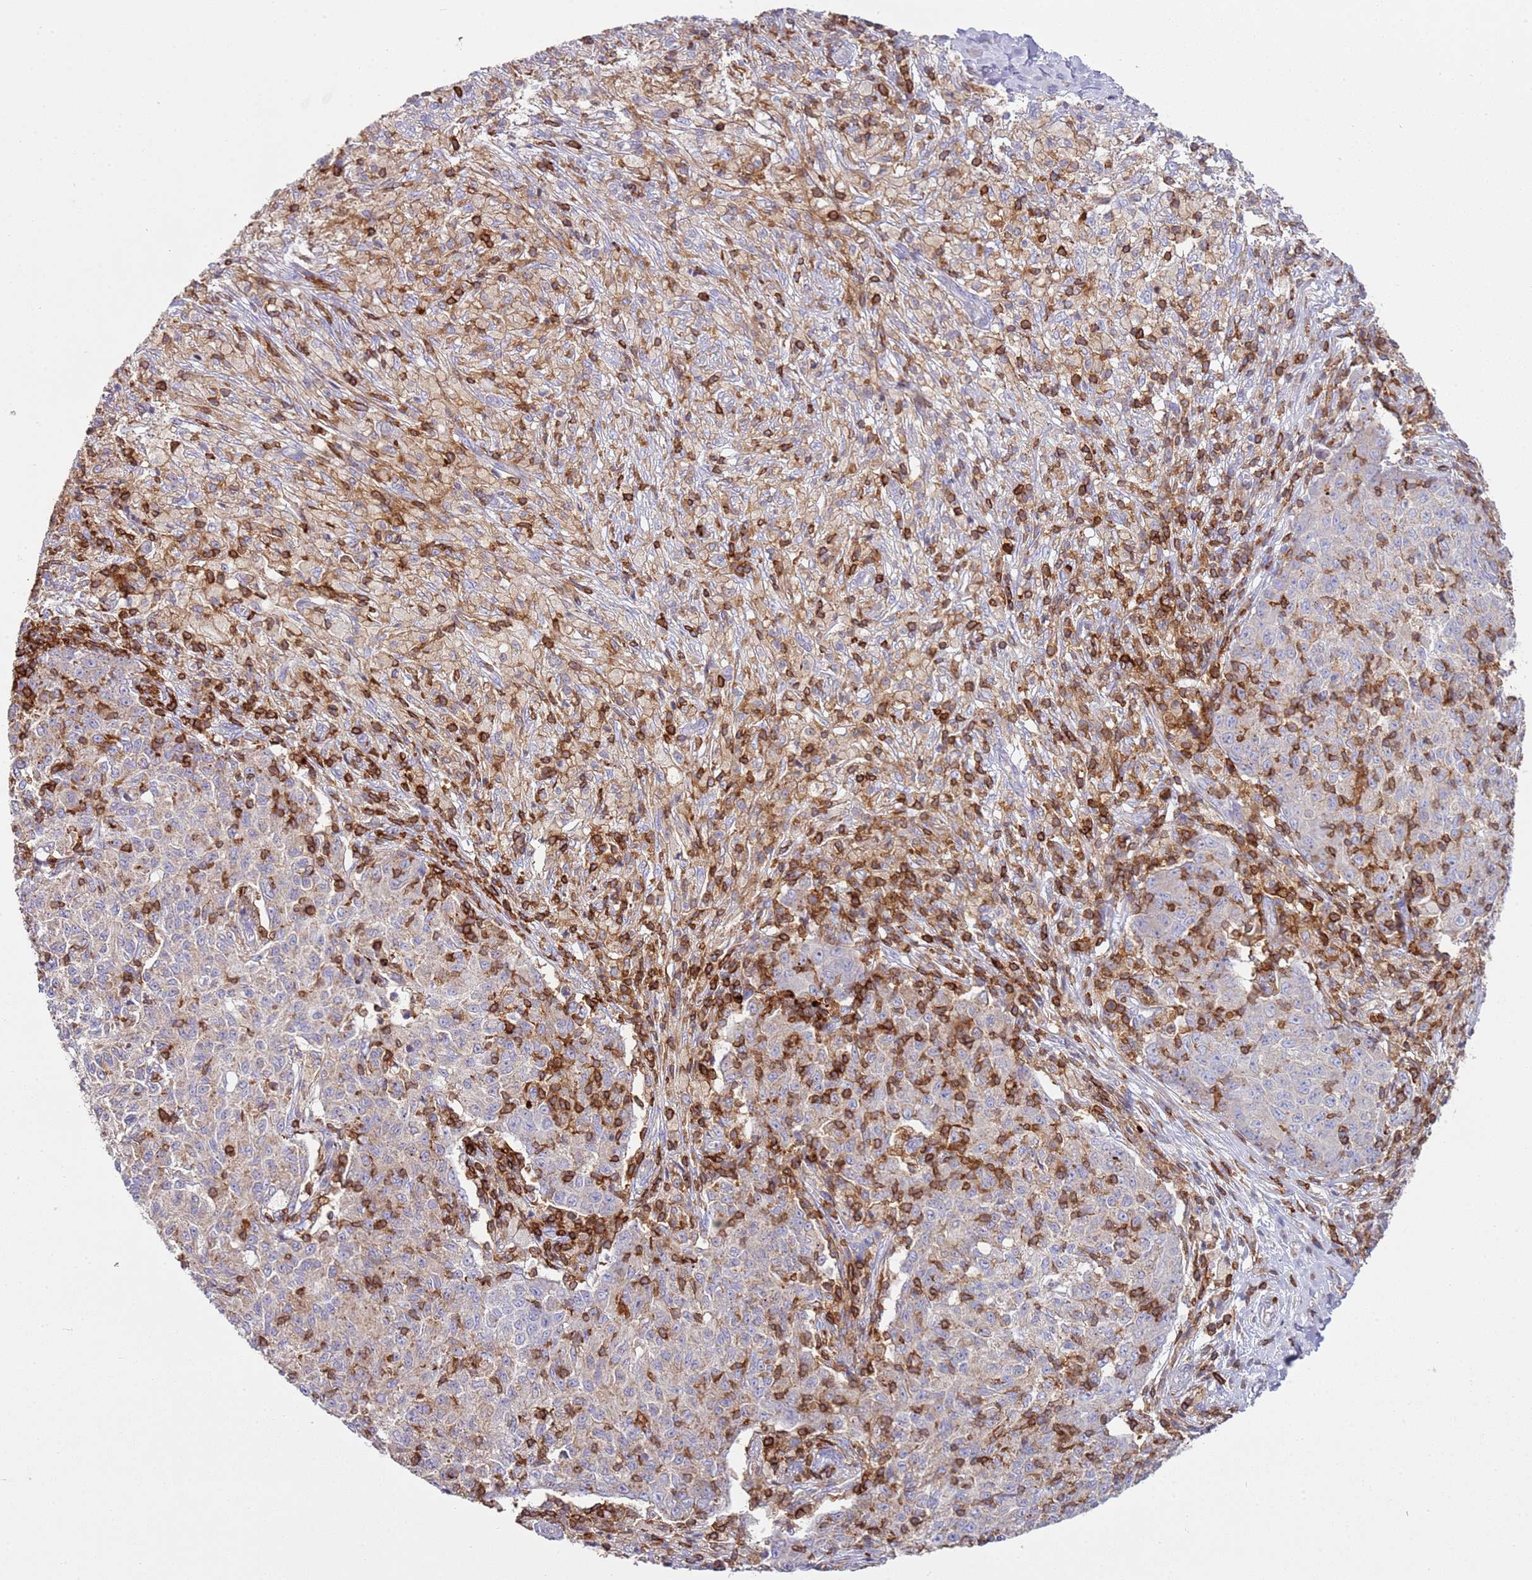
{"staining": {"intensity": "weak", "quantity": "25%-75%", "location": "cytoplasmic/membranous"}, "tissue": "ovarian cancer", "cell_type": "Tumor cells", "image_type": "cancer", "snomed": [{"axis": "morphology", "description": "Carcinoma, endometroid"}, {"axis": "topography", "description": "Ovary"}], "caption": "Protein positivity by immunohistochemistry (IHC) demonstrates weak cytoplasmic/membranous staining in about 25%-75% of tumor cells in endometroid carcinoma (ovarian).", "gene": "TTPAL", "patient": {"sex": "female", "age": 42}}